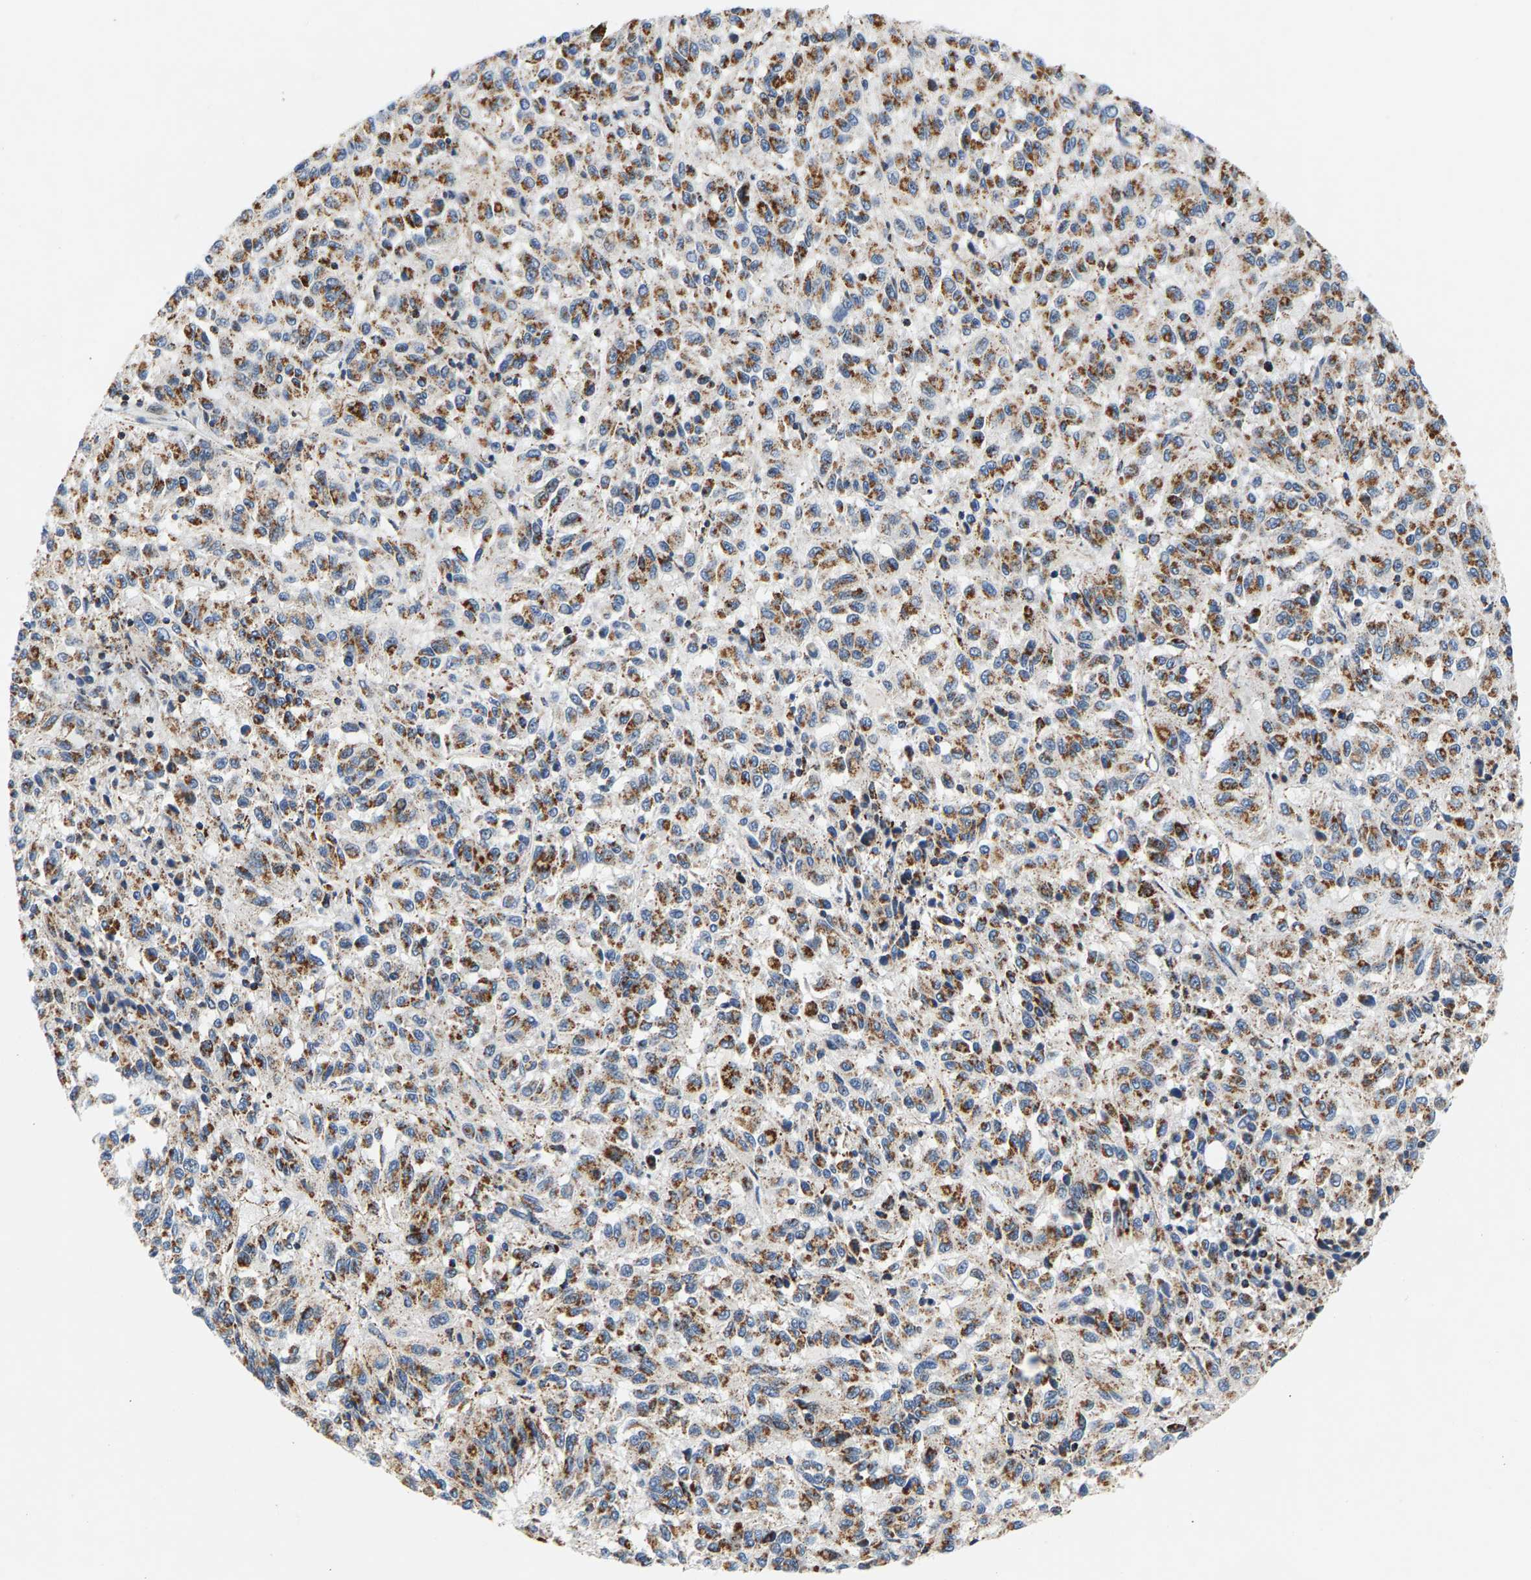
{"staining": {"intensity": "moderate", "quantity": ">75%", "location": "cytoplasmic/membranous"}, "tissue": "melanoma", "cell_type": "Tumor cells", "image_type": "cancer", "snomed": [{"axis": "morphology", "description": "Malignant melanoma, Metastatic site"}, {"axis": "topography", "description": "Lung"}], "caption": "This is an image of immunohistochemistry staining of melanoma, which shows moderate staining in the cytoplasmic/membranous of tumor cells.", "gene": "PDE1A", "patient": {"sex": "male", "age": 64}}